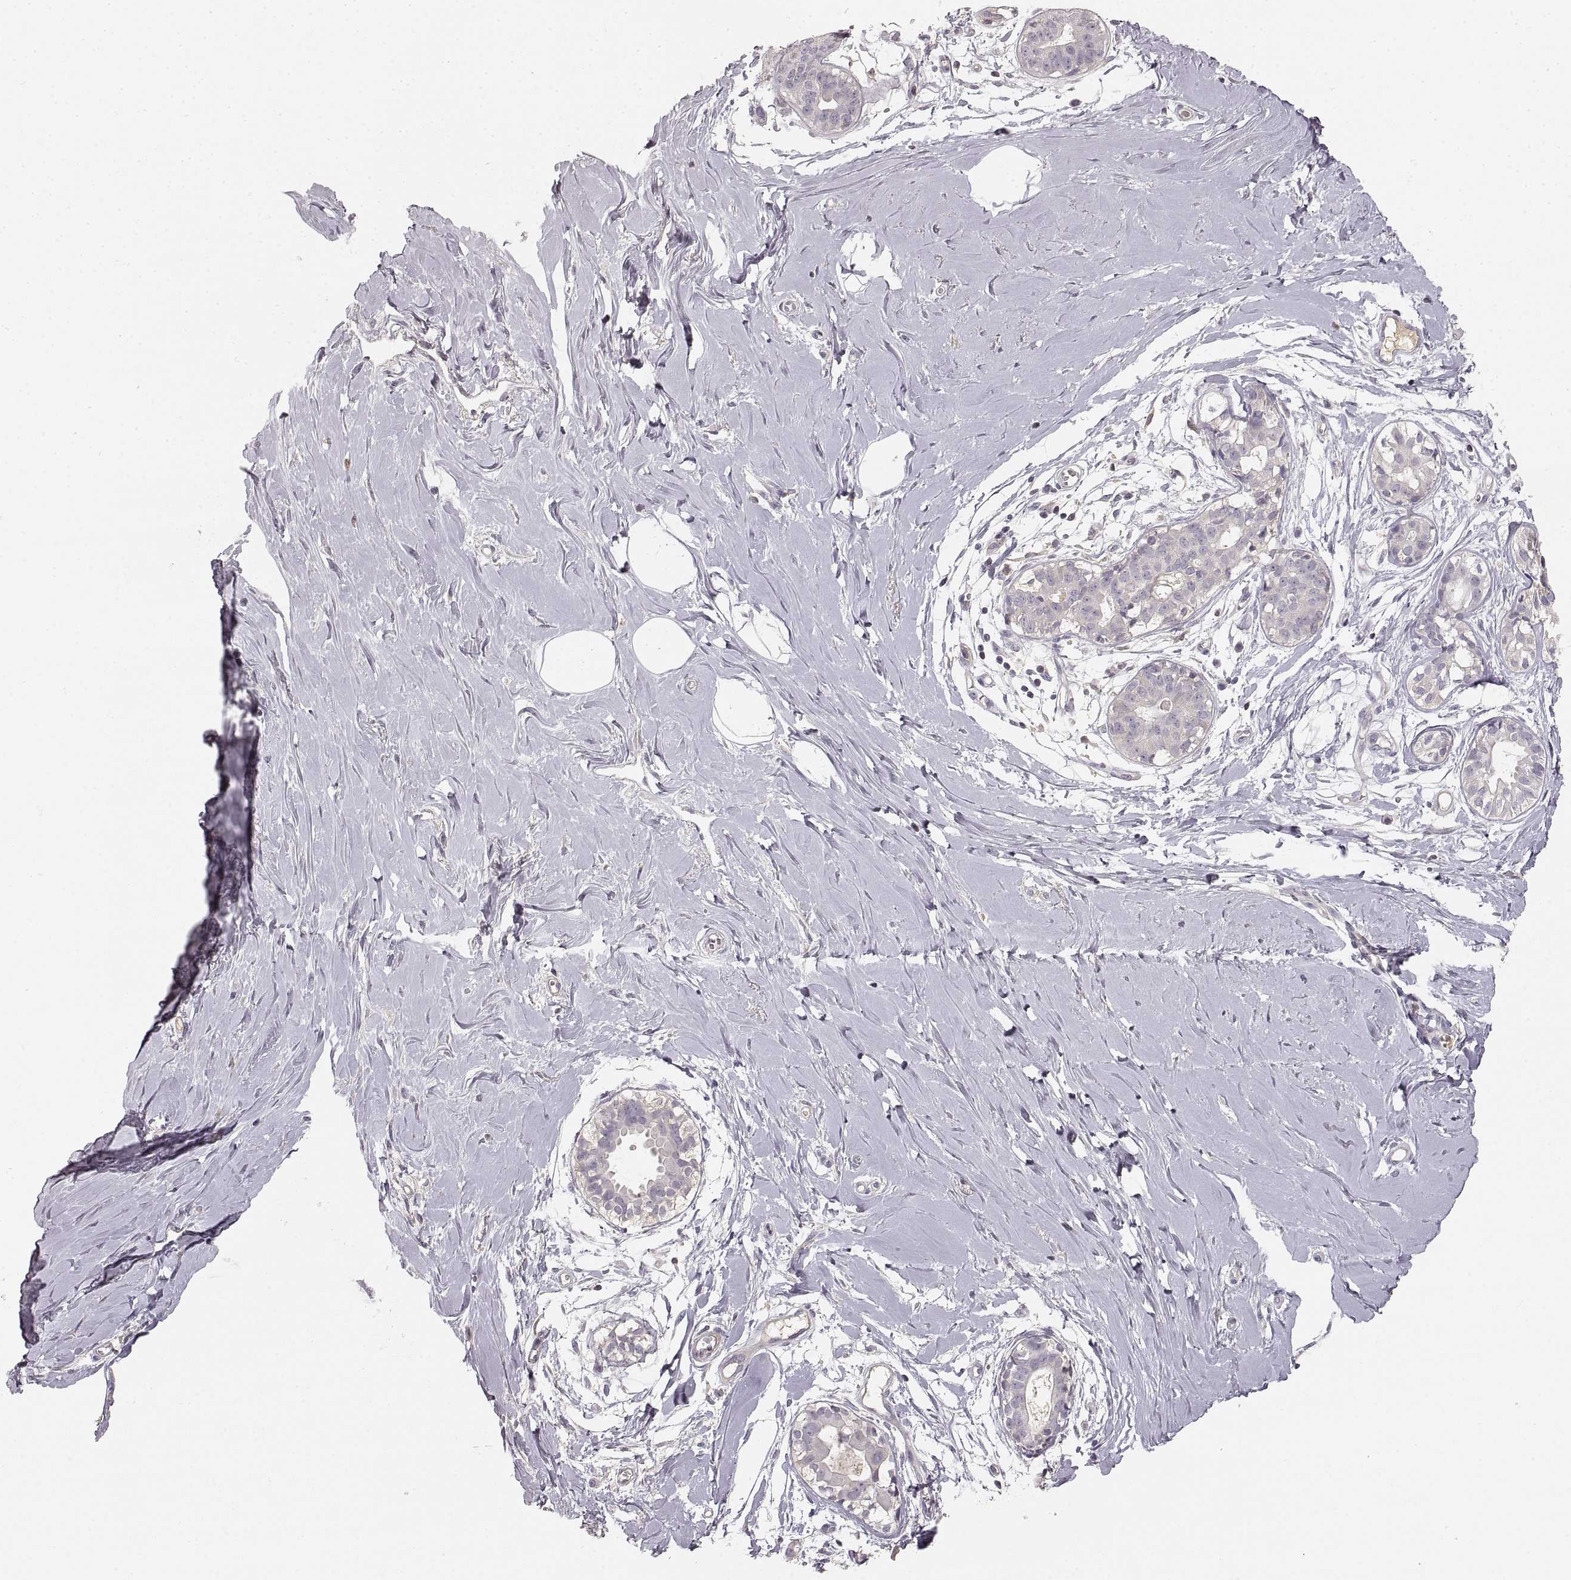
{"staining": {"intensity": "negative", "quantity": "none", "location": "none"}, "tissue": "breast", "cell_type": "Adipocytes", "image_type": "normal", "snomed": [{"axis": "morphology", "description": "Normal tissue, NOS"}, {"axis": "topography", "description": "Breast"}], "caption": "High power microscopy micrograph of an IHC image of normal breast, revealing no significant expression in adipocytes. The staining is performed using DAB (3,3'-diaminobenzidine) brown chromogen with nuclei counter-stained in using hematoxylin.", "gene": "RUNDC3A", "patient": {"sex": "female", "age": 49}}